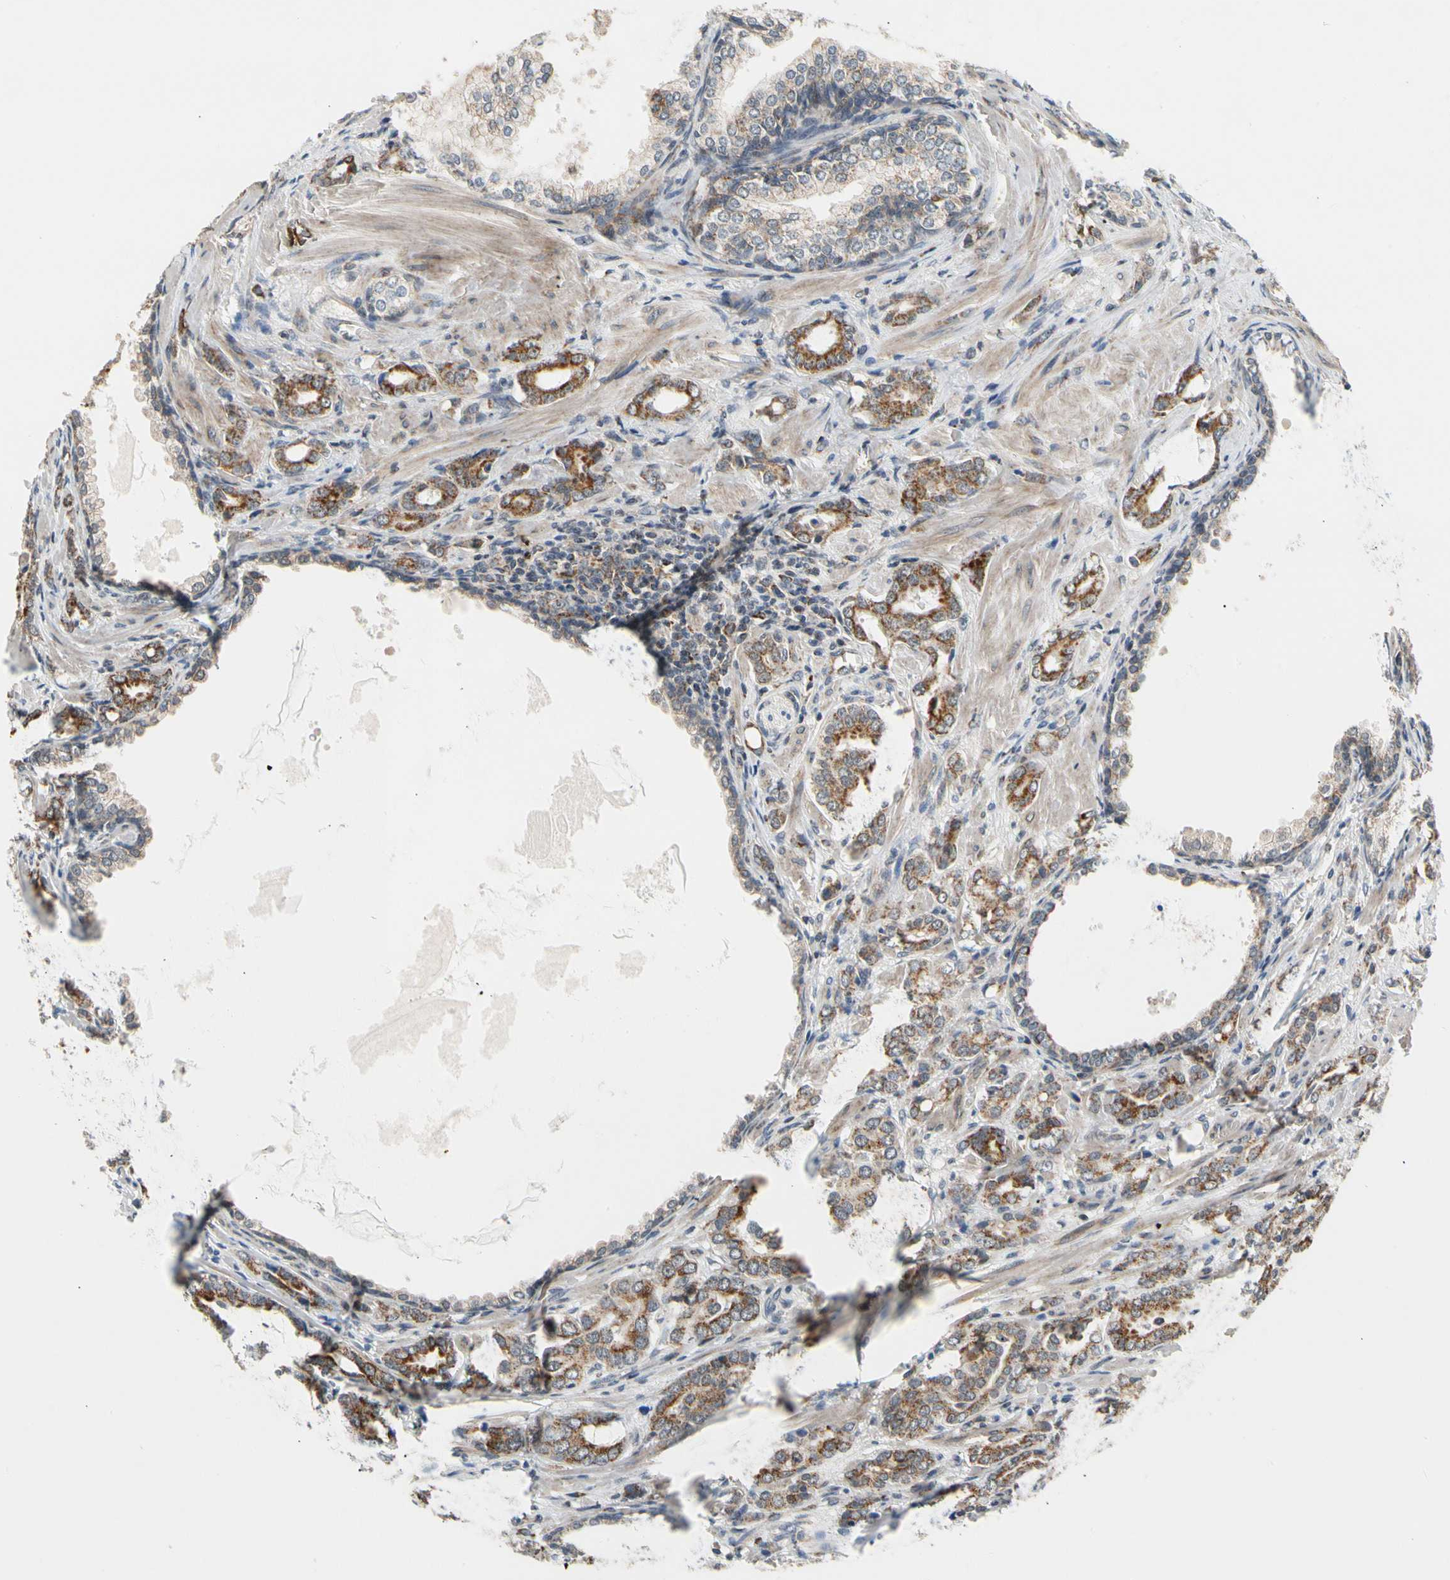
{"staining": {"intensity": "moderate", "quantity": ">75%", "location": "cytoplasmic/membranous"}, "tissue": "prostate cancer", "cell_type": "Tumor cells", "image_type": "cancer", "snomed": [{"axis": "morphology", "description": "Adenocarcinoma, High grade"}, {"axis": "topography", "description": "Prostate"}], "caption": "Protein staining reveals moderate cytoplasmic/membranous positivity in about >75% of tumor cells in prostate cancer. Nuclei are stained in blue.", "gene": "KHDC4", "patient": {"sex": "male", "age": 64}}